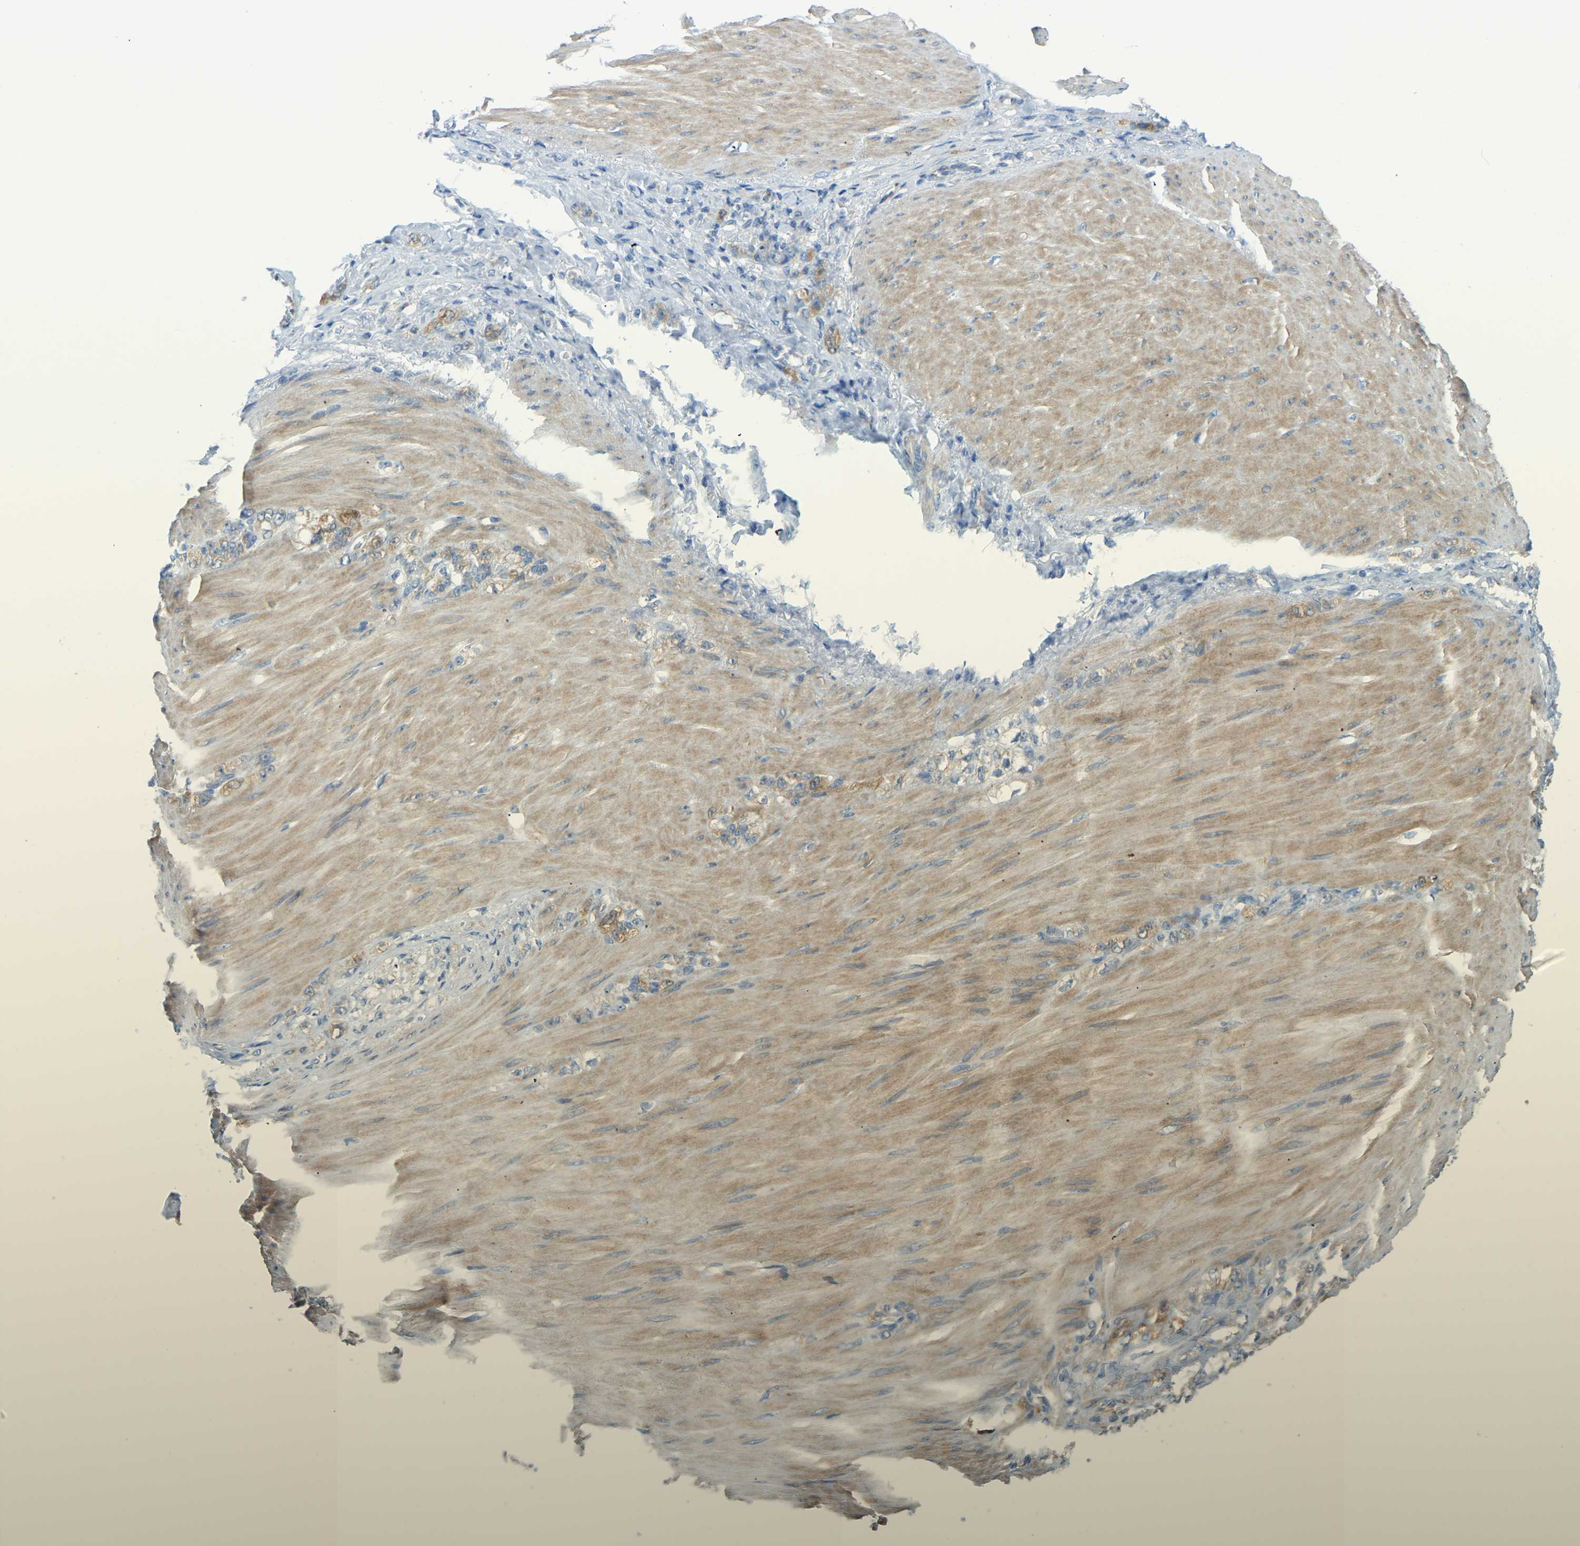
{"staining": {"intensity": "weak", "quantity": "<25%", "location": "cytoplasmic/membranous"}, "tissue": "stomach cancer", "cell_type": "Tumor cells", "image_type": "cancer", "snomed": [{"axis": "morphology", "description": "Normal tissue, NOS"}, {"axis": "morphology", "description": "Adenocarcinoma, NOS"}, {"axis": "topography", "description": "Stomach"}], "caption": "Immunohistochemical staining of adenocarcinoma (stomach) shows no significant expression in tumor cells.", "gene": "GDA", "patient": {"sex": "male", "age": 82}}